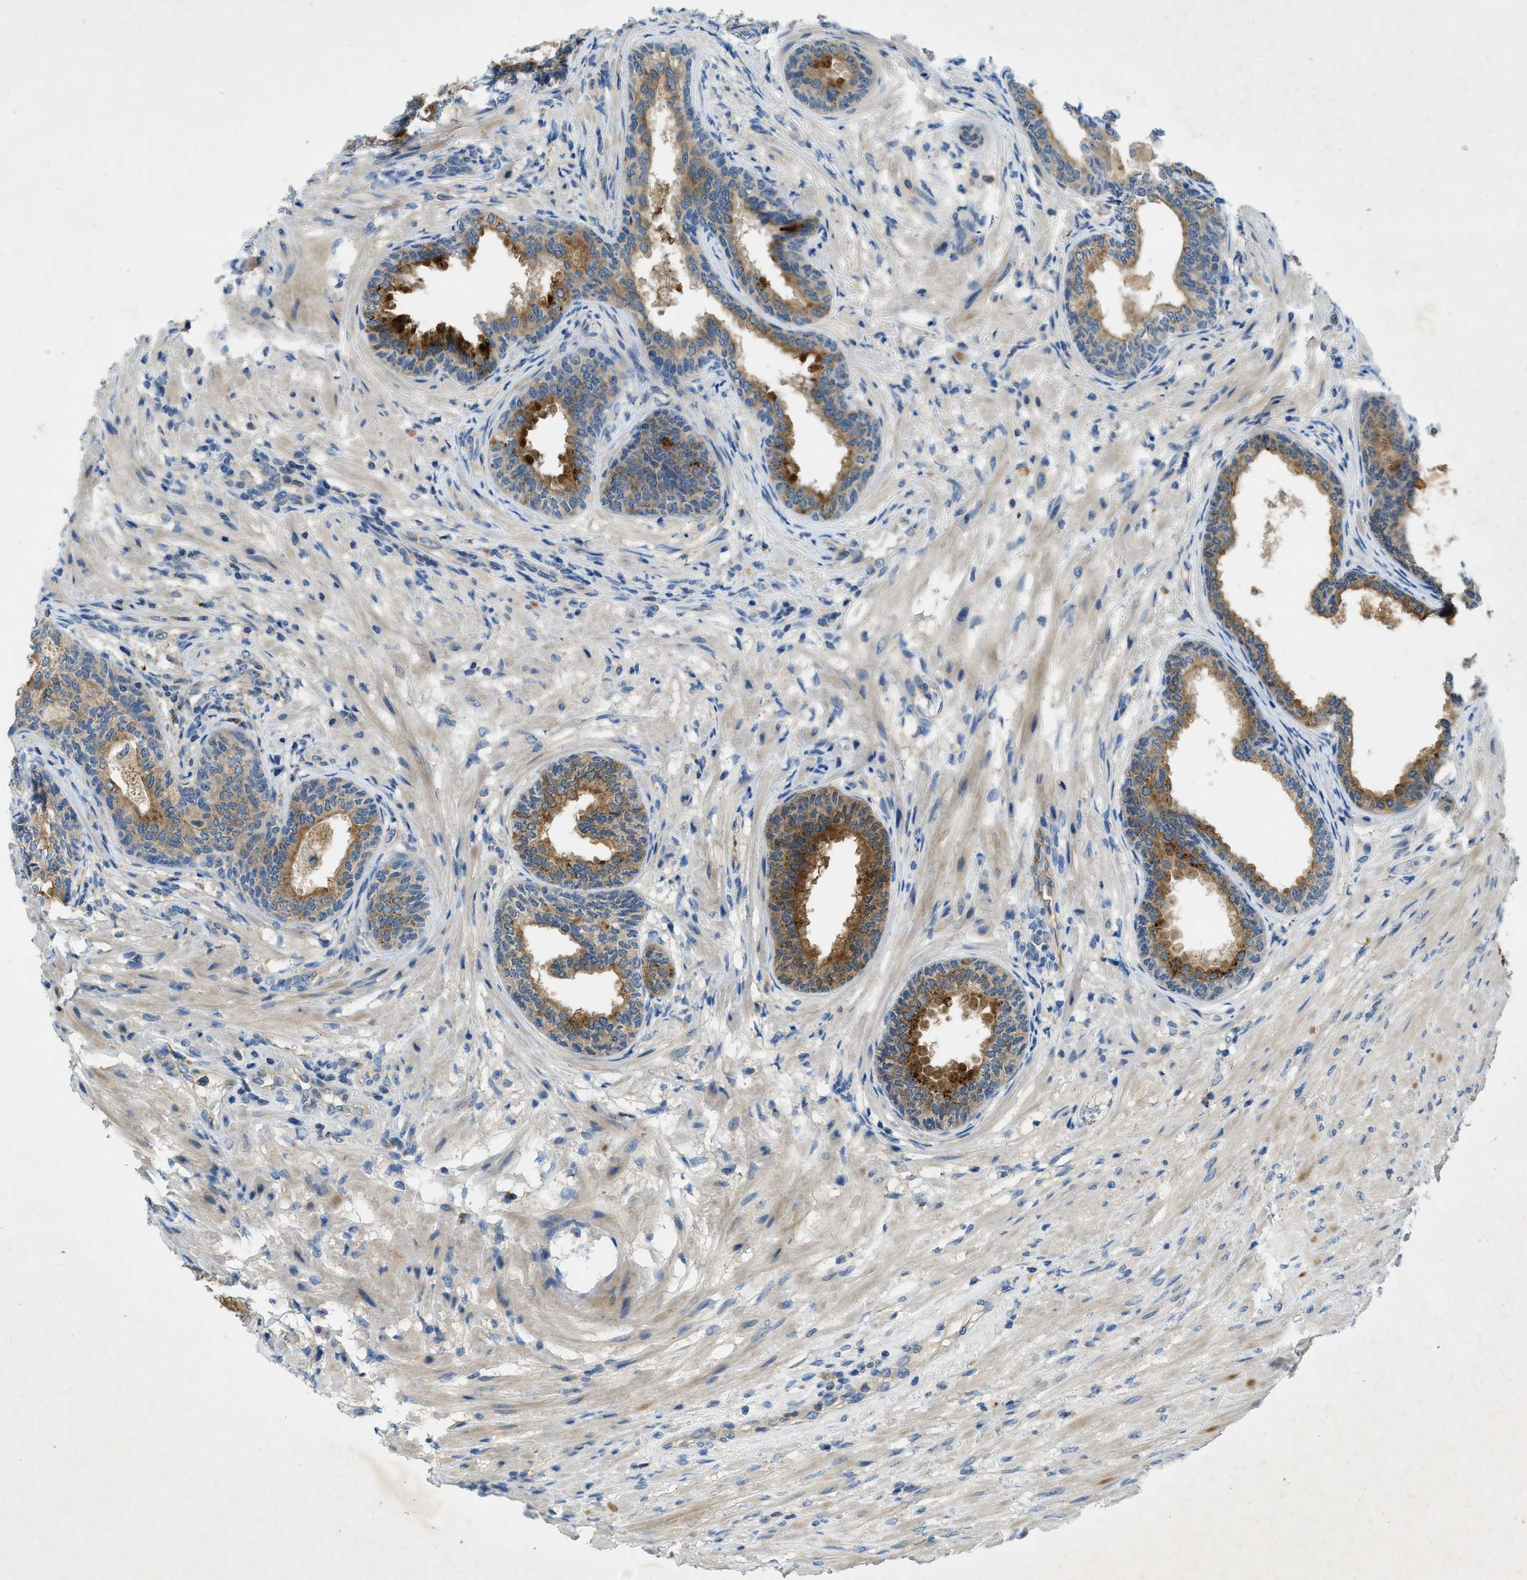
{"staining": {"intensity": "moderate", "quantity": ">75%", "location": "cytoplasmic/membranous"}, "tissue": "prostate", "cell_type": "Glandular cells", "image_type": "normal", "snomed": [{"axis": "morphology", "description": "Normal tissue, NOS"}, {"axis": "topography", "description": "Prostate"}], "caption": "Immunohistochemical staining of unremarkable human prostate displays >75% levels of moderate cytoplasmic/membranous protein expression in approximately >75% of glandular cells.", "gene": "RIPK2", "patient": {"sex": "male", "age": 76}}